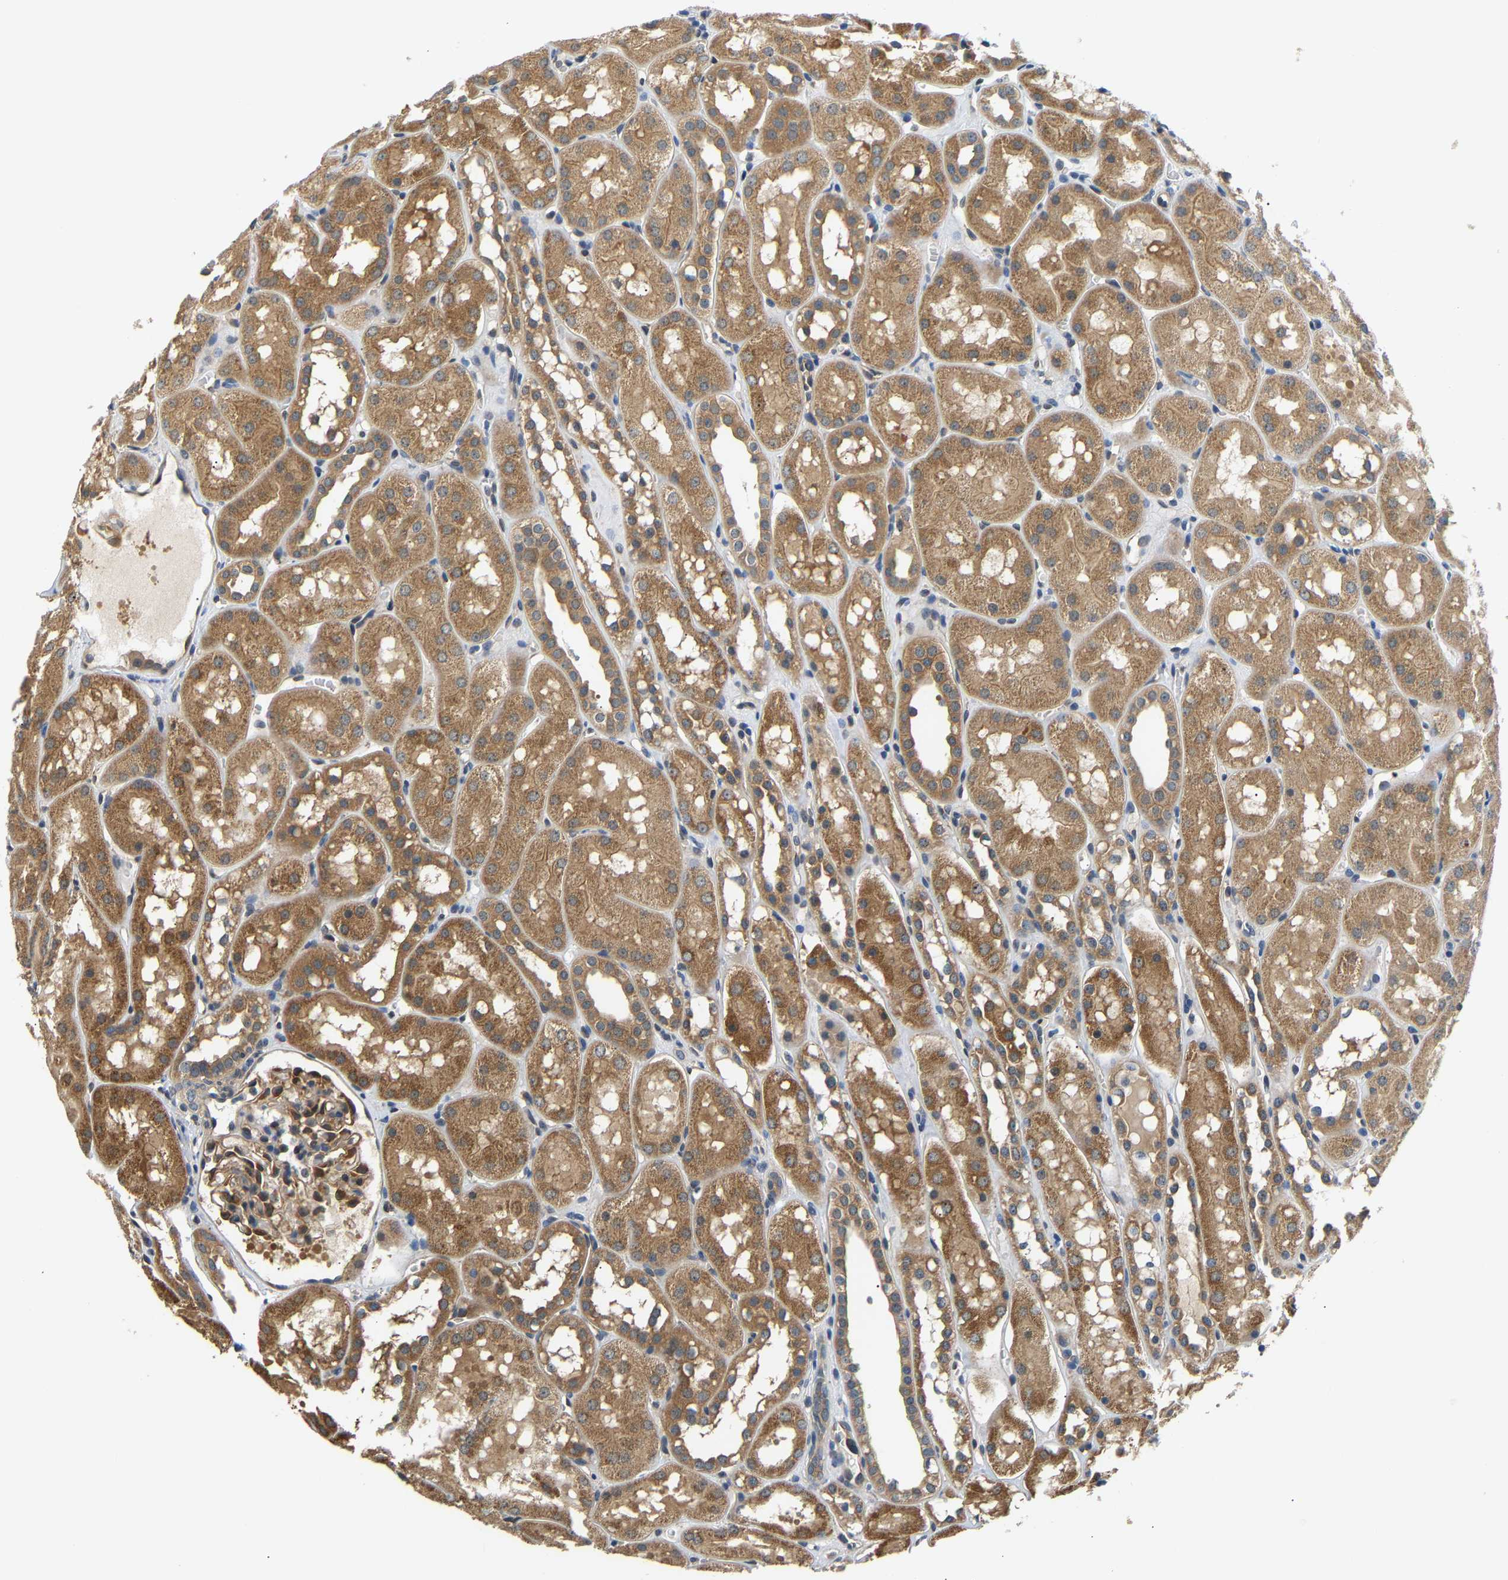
{"staining": {"intensity": "moderate", "quantity": ">75%", "location": "cytoplasmic/membranous"}, "tissue": "kidney", "cell_type": "Cells in glomeruli", "image_type": "normal", "snomed": [{"axis": "morphology", "description": "Normal tissue, NOS"}, {"axis": "topography", "description": "Kidney"}, {"axis": "topography", "description": "Urinary bladder"}], "caption": "Cells in glomeruli exhibit medium levels of moderate cytoplasmic/membranous positivity in approximately >75% of cells in benign kidney.", "gene": "ARHGEF12", "patient": {"sex": "male", "age": 16}}